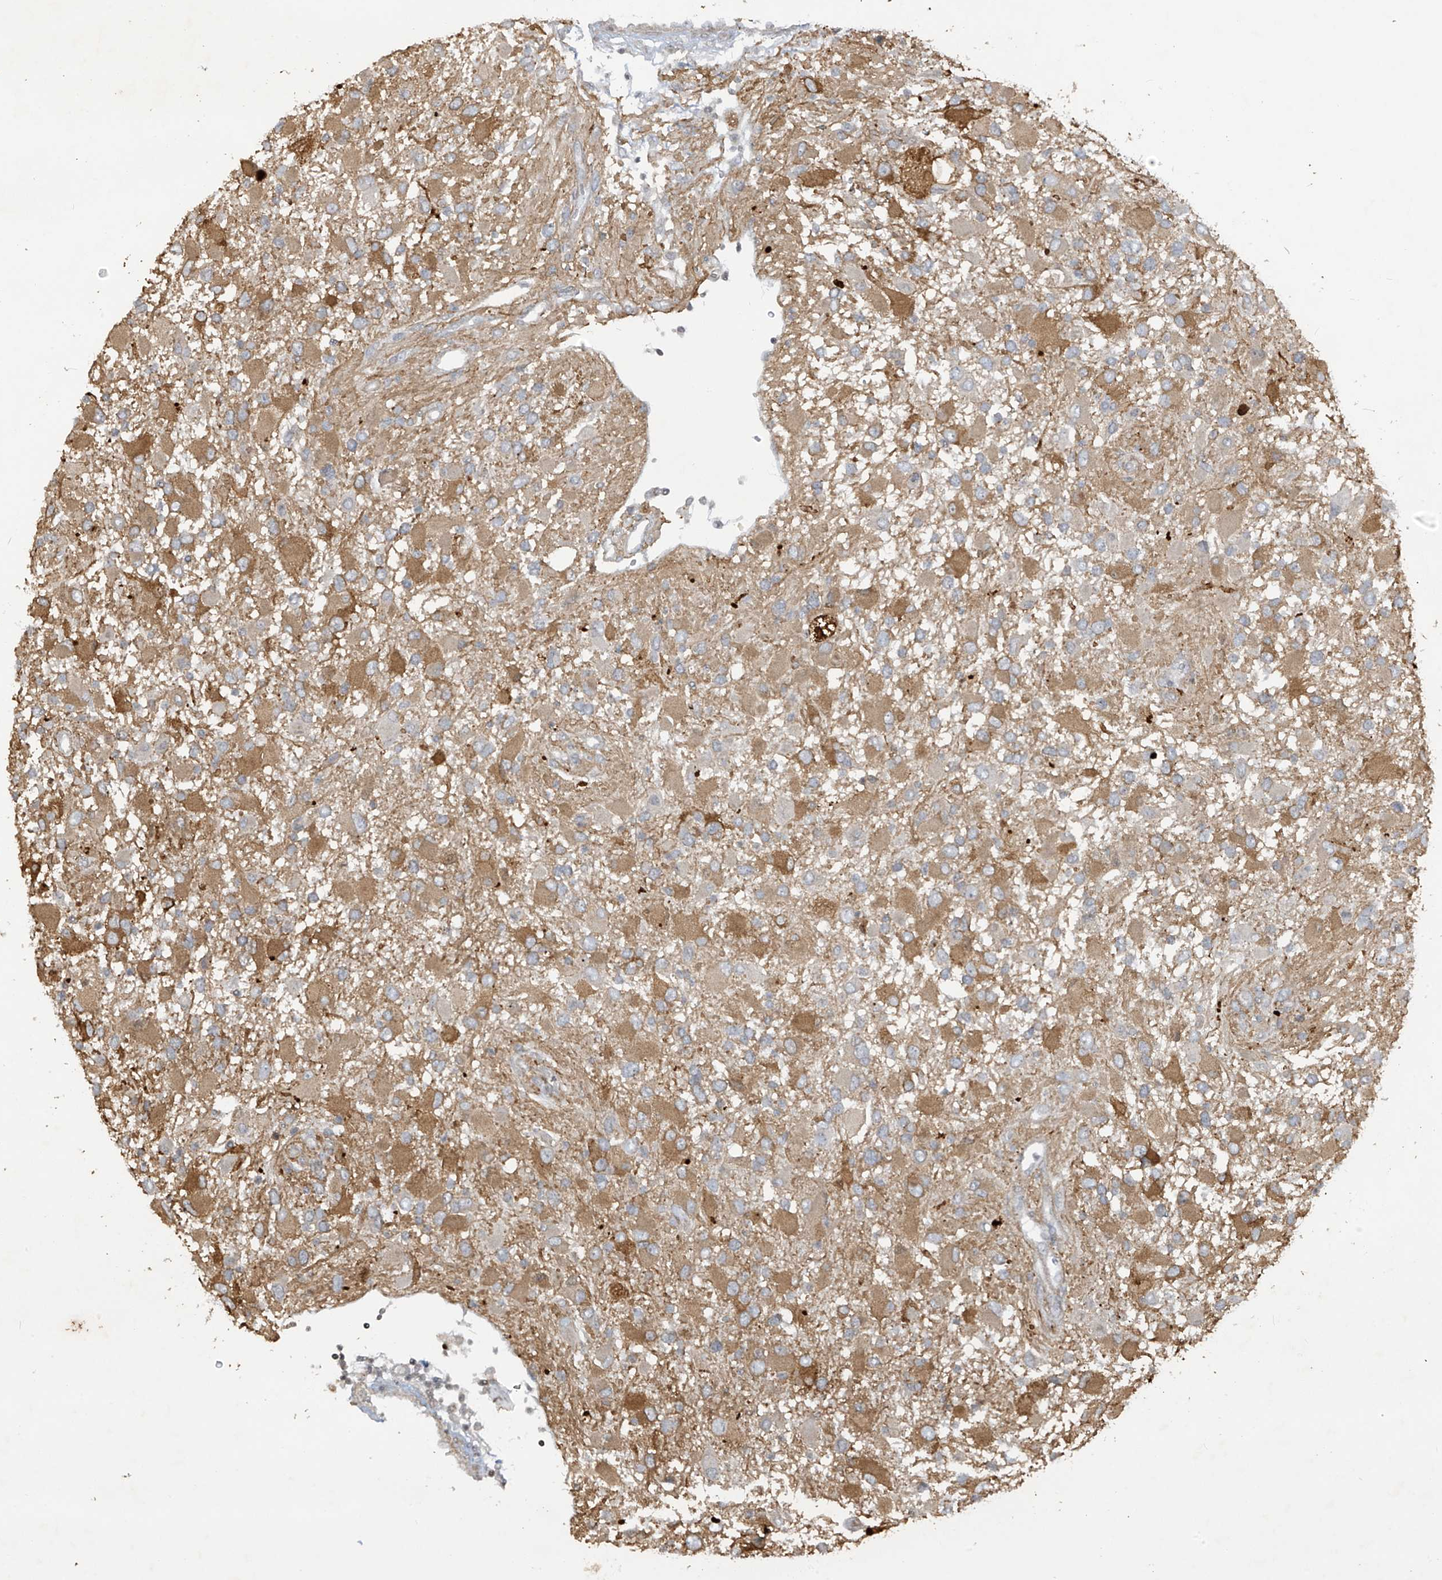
{"staining": {"intensity": "moderate", "quantity": ">75%", "location": "cytoplasmic/membranous"}, "tissue": "glioma", "cell_type": "Tumor cells", "image_type": "cancer", "snomed": [{"axis": "morphology", "description": "Glioma, malignant, High grade"}, {"axis": "topography", "description": "Brain"}], "caption": "Moderate cytoplasmic/membranous protein expression is seen in about >75% of tumor cells in malignant glioma (high-grade).", "gene": "DGKQ", "patient": {"sex": "male", "age": 53}}